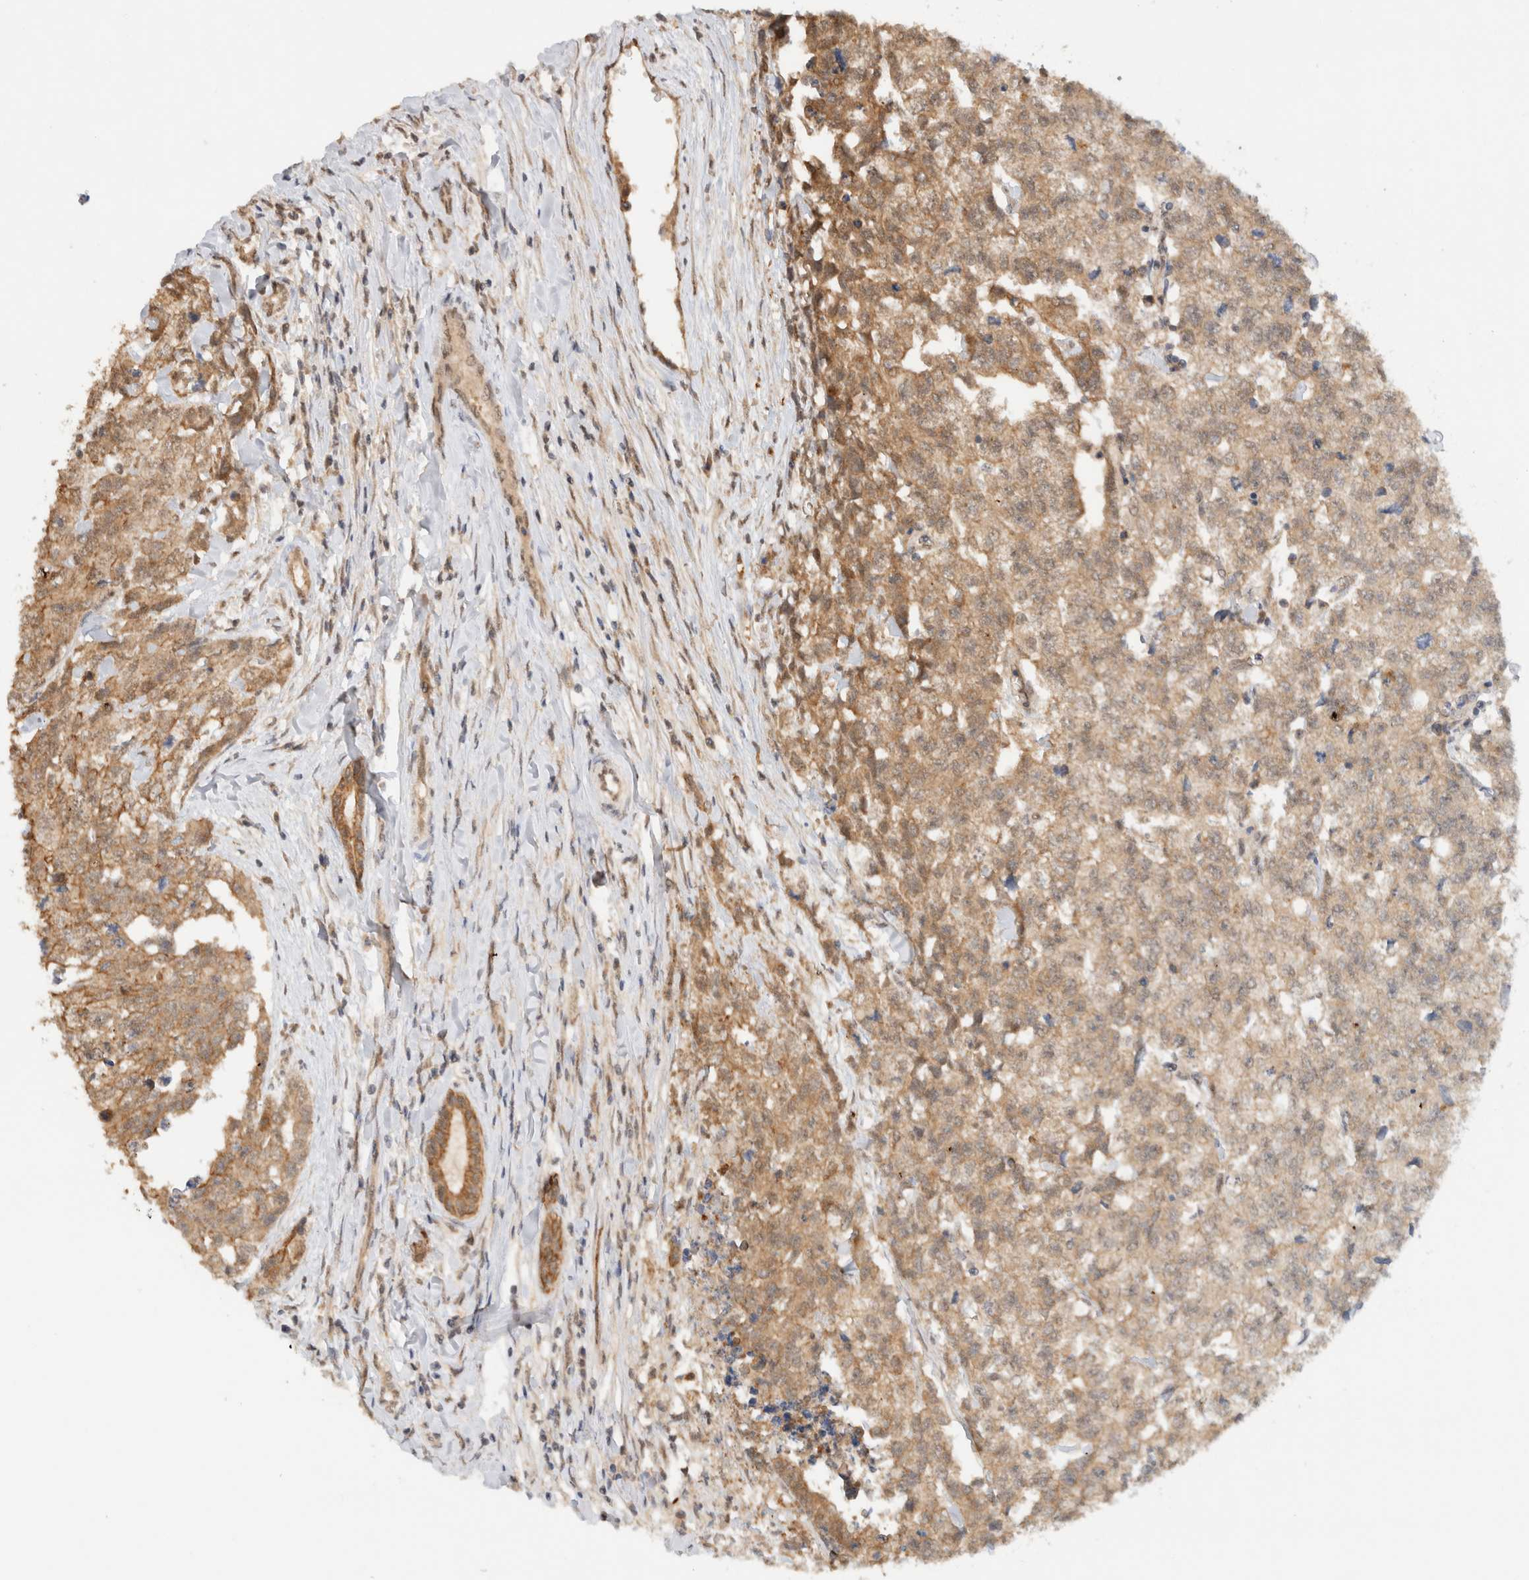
{"staining": {"intensity": "moderate", "quantity": ">75%", "location": "cytoplasmic/membranous"}, "tissue": "testis cancer", "cell_type": "Tumor cells", "image_type": "cancer", "snomed": [{"axis": "morphology", "description": "Carcinoma, Embryonal, NOS"}, {"axis": "topography", "description": "Testis"}], "caption": "A medium amount of moderate cytoplasmic/membranous staining is present in approximately >75% of tumor cells in testis cancer tissue.", "gene": "CA13", "patient": {"sex": "male", "age": 28}}